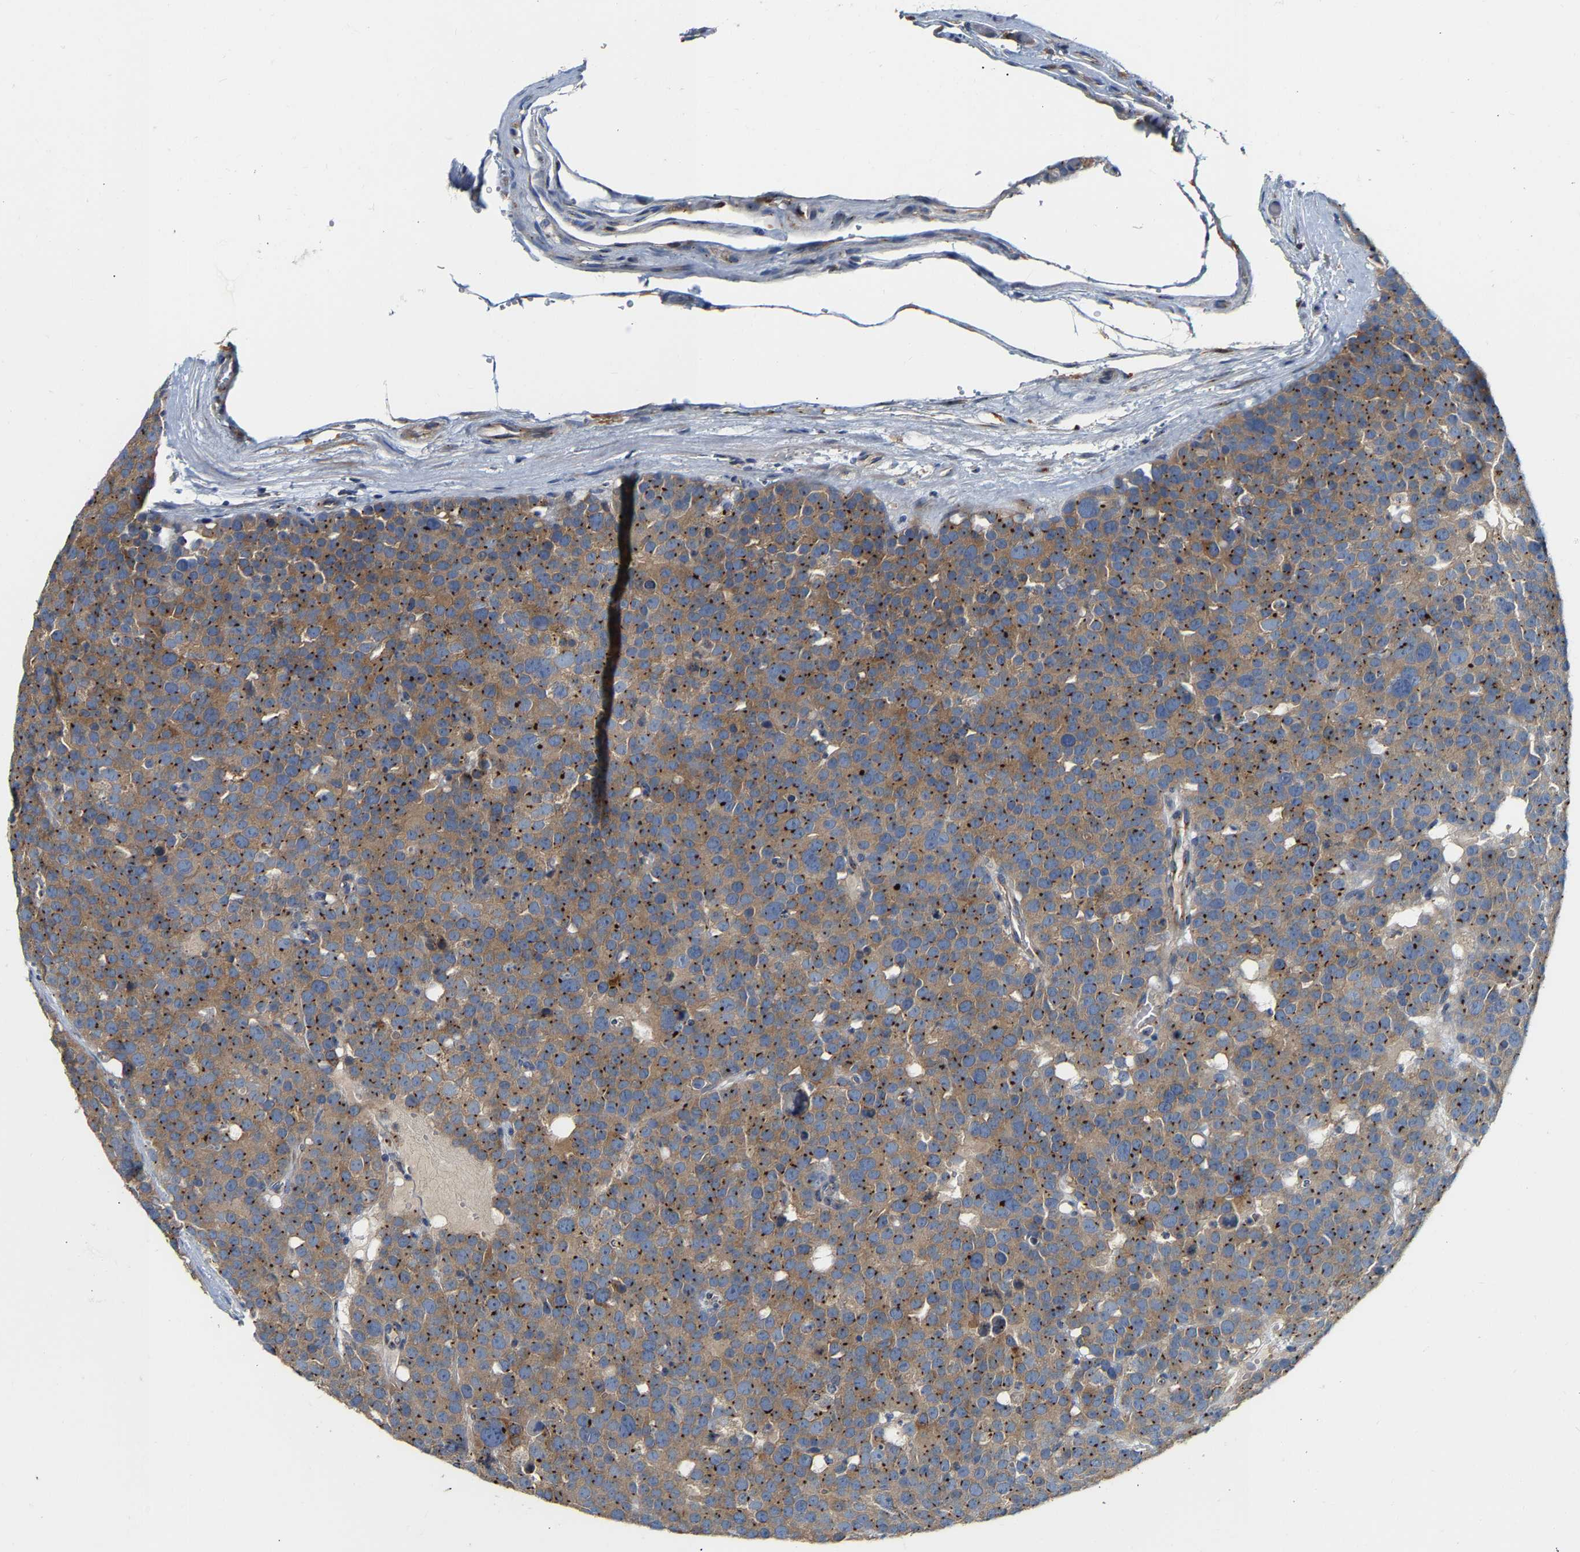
{"staining": {"intensity": "moderate", "quantity": ">75%", "location": "cytoplasmic/membranous"}, "tissue": "testis cancer", "cell_type": "Tumor cells", "image_type": "cancer", "snomed": [{"axis": "morphology", "description": "Seminoma, NOS"}, {"axis": "topography", "description": "Testis"}], "caption": "Testis cancer stained with a brown dye demonstrates moderate cytoplasmic/membranous positive positivity in approximately >75% of tumor cells.", "gene": "PCNT", "patient": {"sex": "male", "age": 71}}